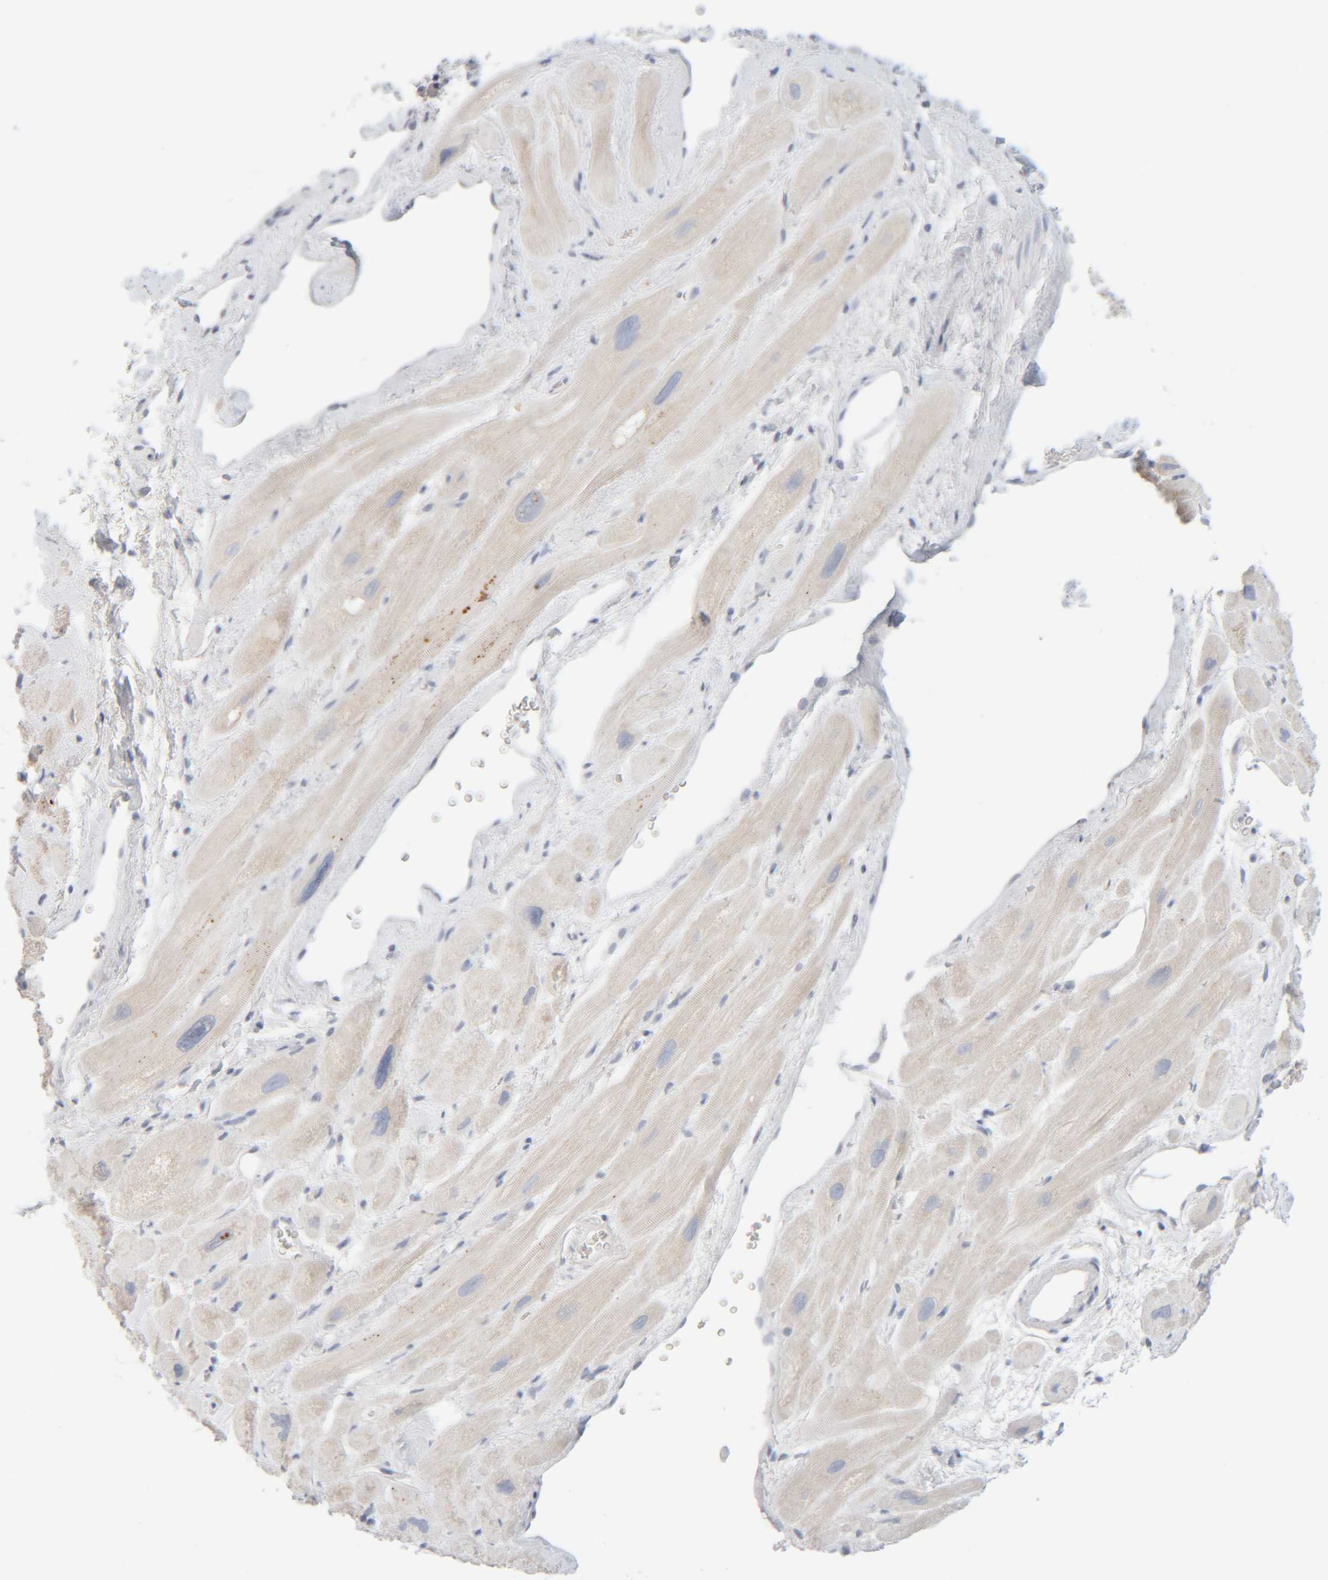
{"staining": {"intensity": "weak", "quantity": "<25%", "location": "cytoplasmic/membranous"}, "tissue": "heart muscle", "cell_type": "Cardiomyocytes", "image_type": "normal", "snomed": [{"axis": "morphology", "description": "Normal tissue, NOS"}, {"axis": "topography", "description": "Heart"}], "caption": "This micrograph is of normal heart muscle stained with IHC to label a protein in brown with the nuclei are counter-stained blue. There is no positivity in cardiomyocytes.", "gene": "RIDA", "patient": {"sex": "male", "age": 49}}